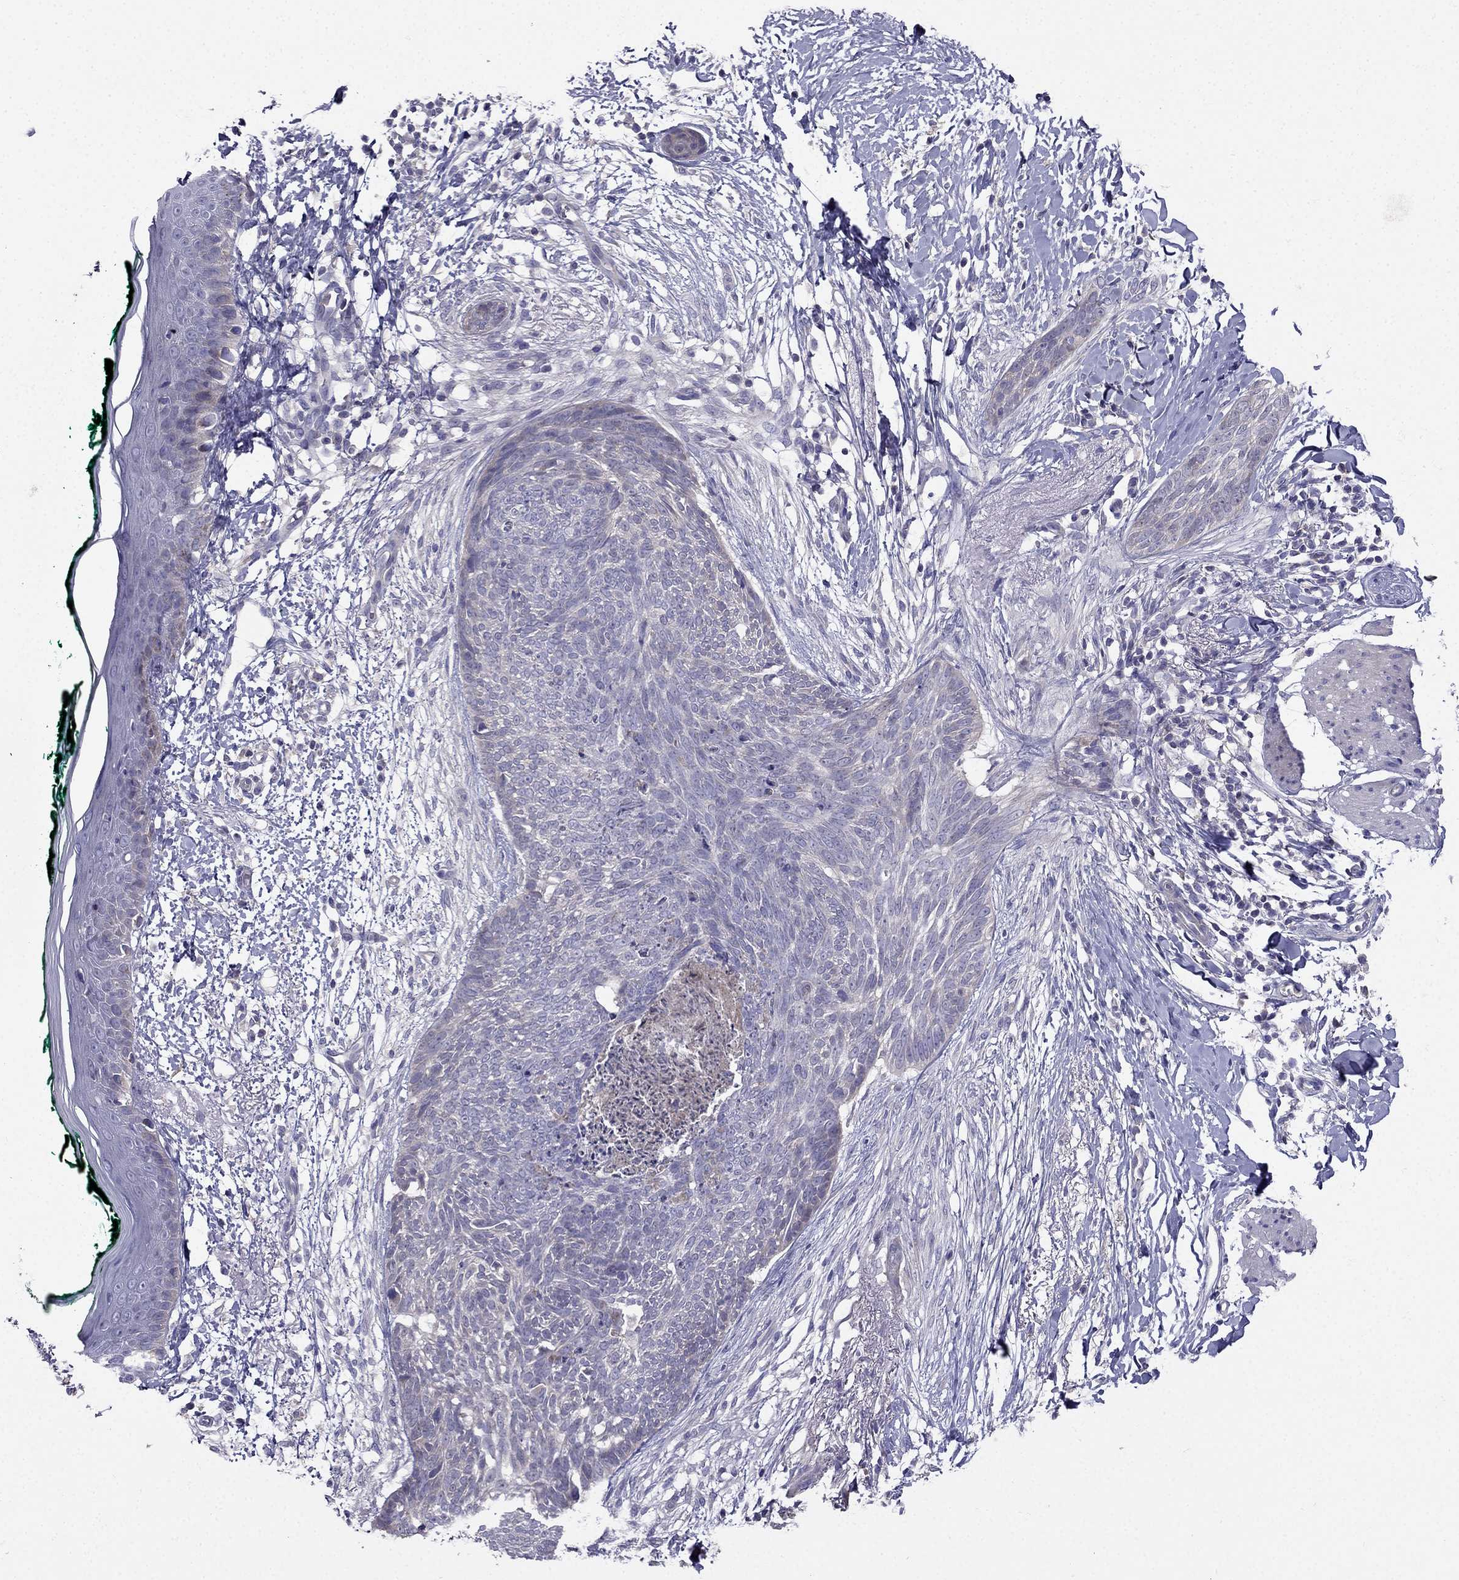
{"staining": {"intensity": "negative", "quantity": "none", "location": "none"}, "tissue": "skin cancer", "cell_type": "Tumor cells", "image_type": "cancer", "snomed": [{"axis": "morphology", "description": "Normal tissue, NOS"}, {"axis": "morphology", "description": "Basal cell carcinoma"}, {"axis": "topography", "description": "Skin"}], "caption": "An image of skin basal cell carcinoma stained for a protein reveals no brown staining in tumor cells.", "gene": "AS3MT", "patient": {"sex": "male", "age": 84}}